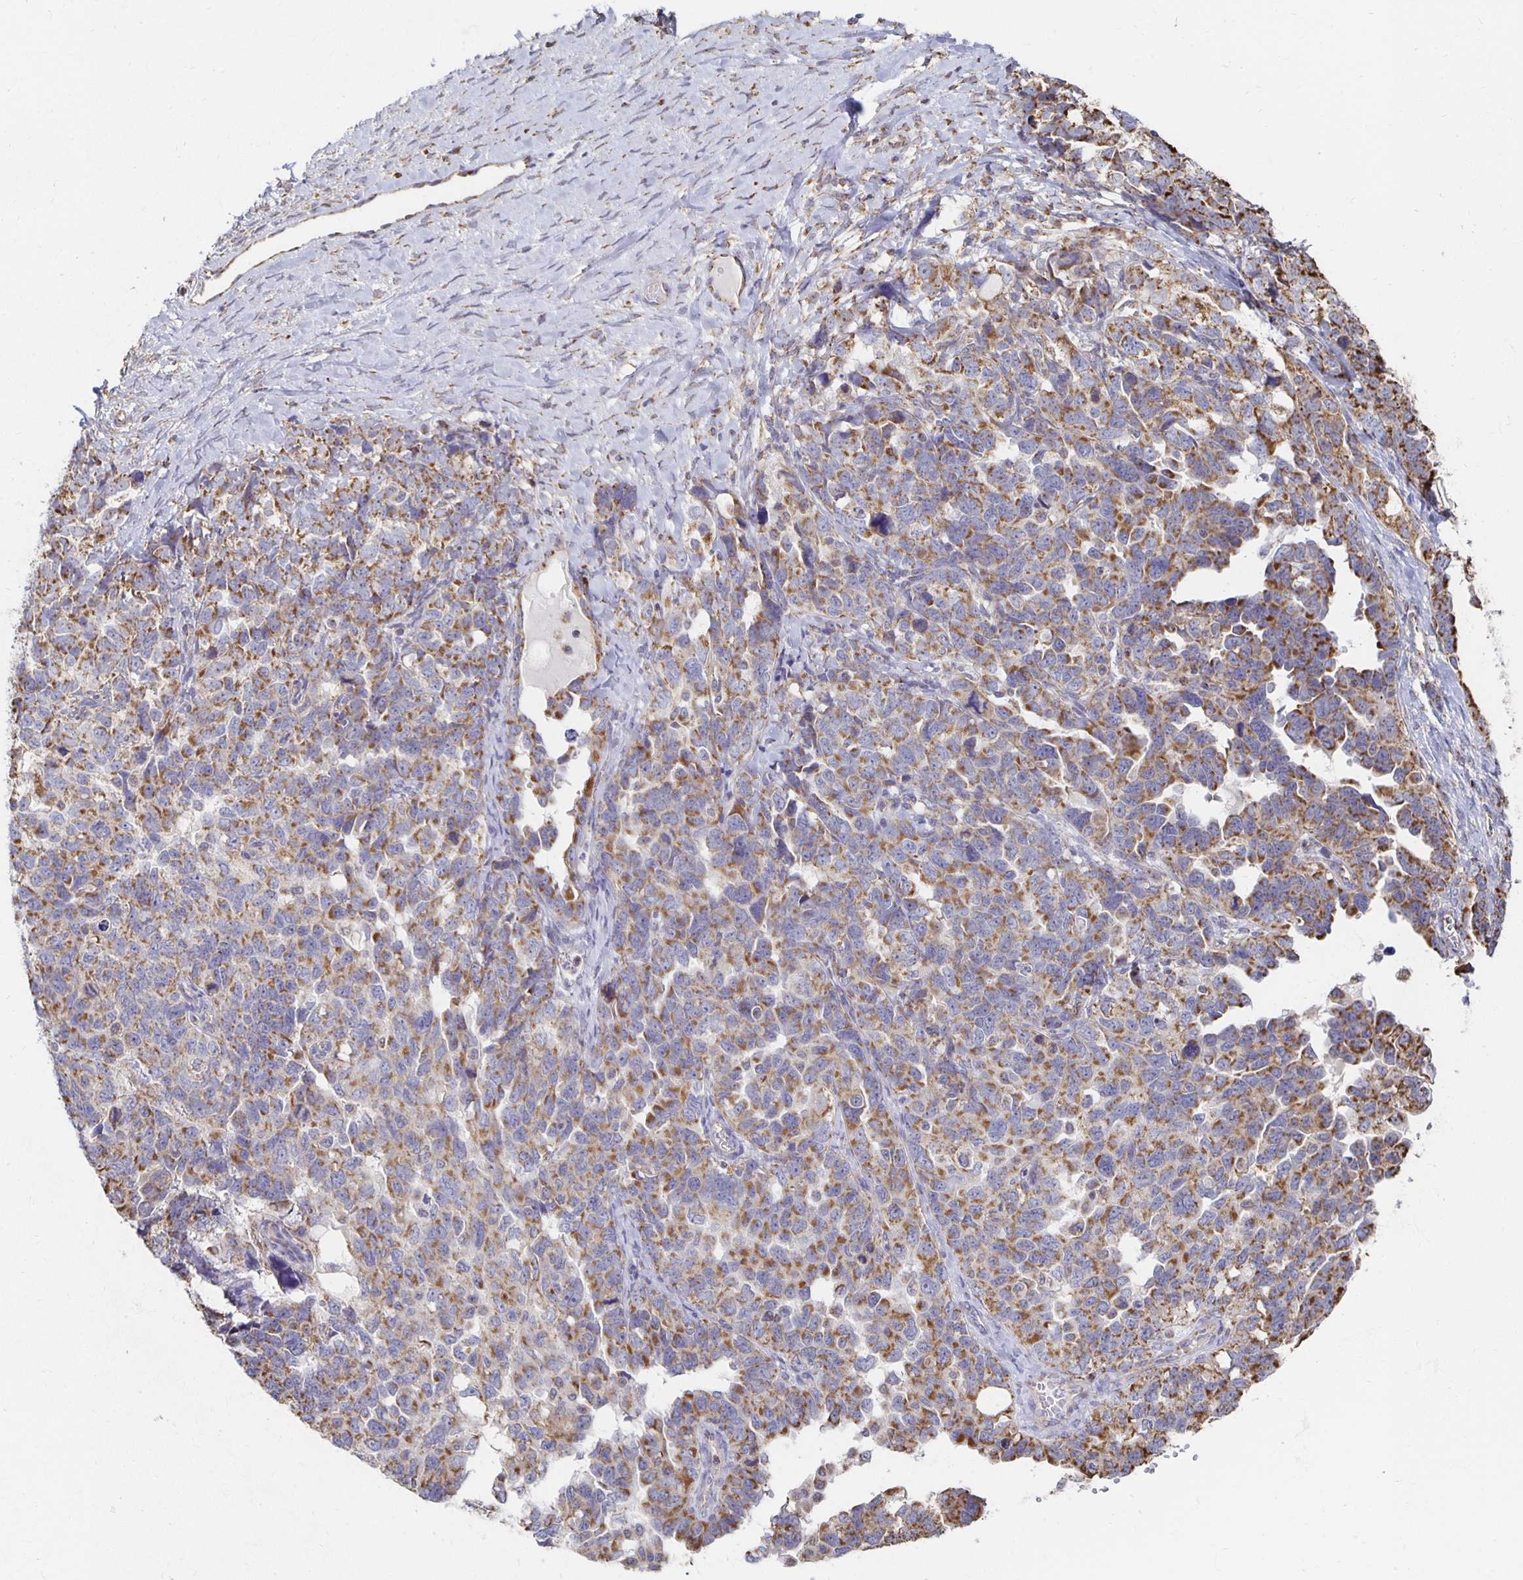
{"staining": {"intensity": "moderate", "quantity": ">75%", "location": "cytoplasmic/membranous"}, "tissue": "ovarian cancer", "cell_type": "Tumor cells", "image_type": "cancer", "snomed": [{"axis": "morphology", "description": "Cystadenocarcinoma, serous, NOS"}, {"axis": "topography", "description": "Ovary"}], "caption": "High-power microscopy captured an immunohistochemistry (IHC) photomicrograph of ovarian serous cystadenocarcinoma, revealing moderate cytoplasmic/membranous staining in about >75% of tumor cells.", "gene": "NKX2-8", "patient": {"sex": "female", "age": 69}}